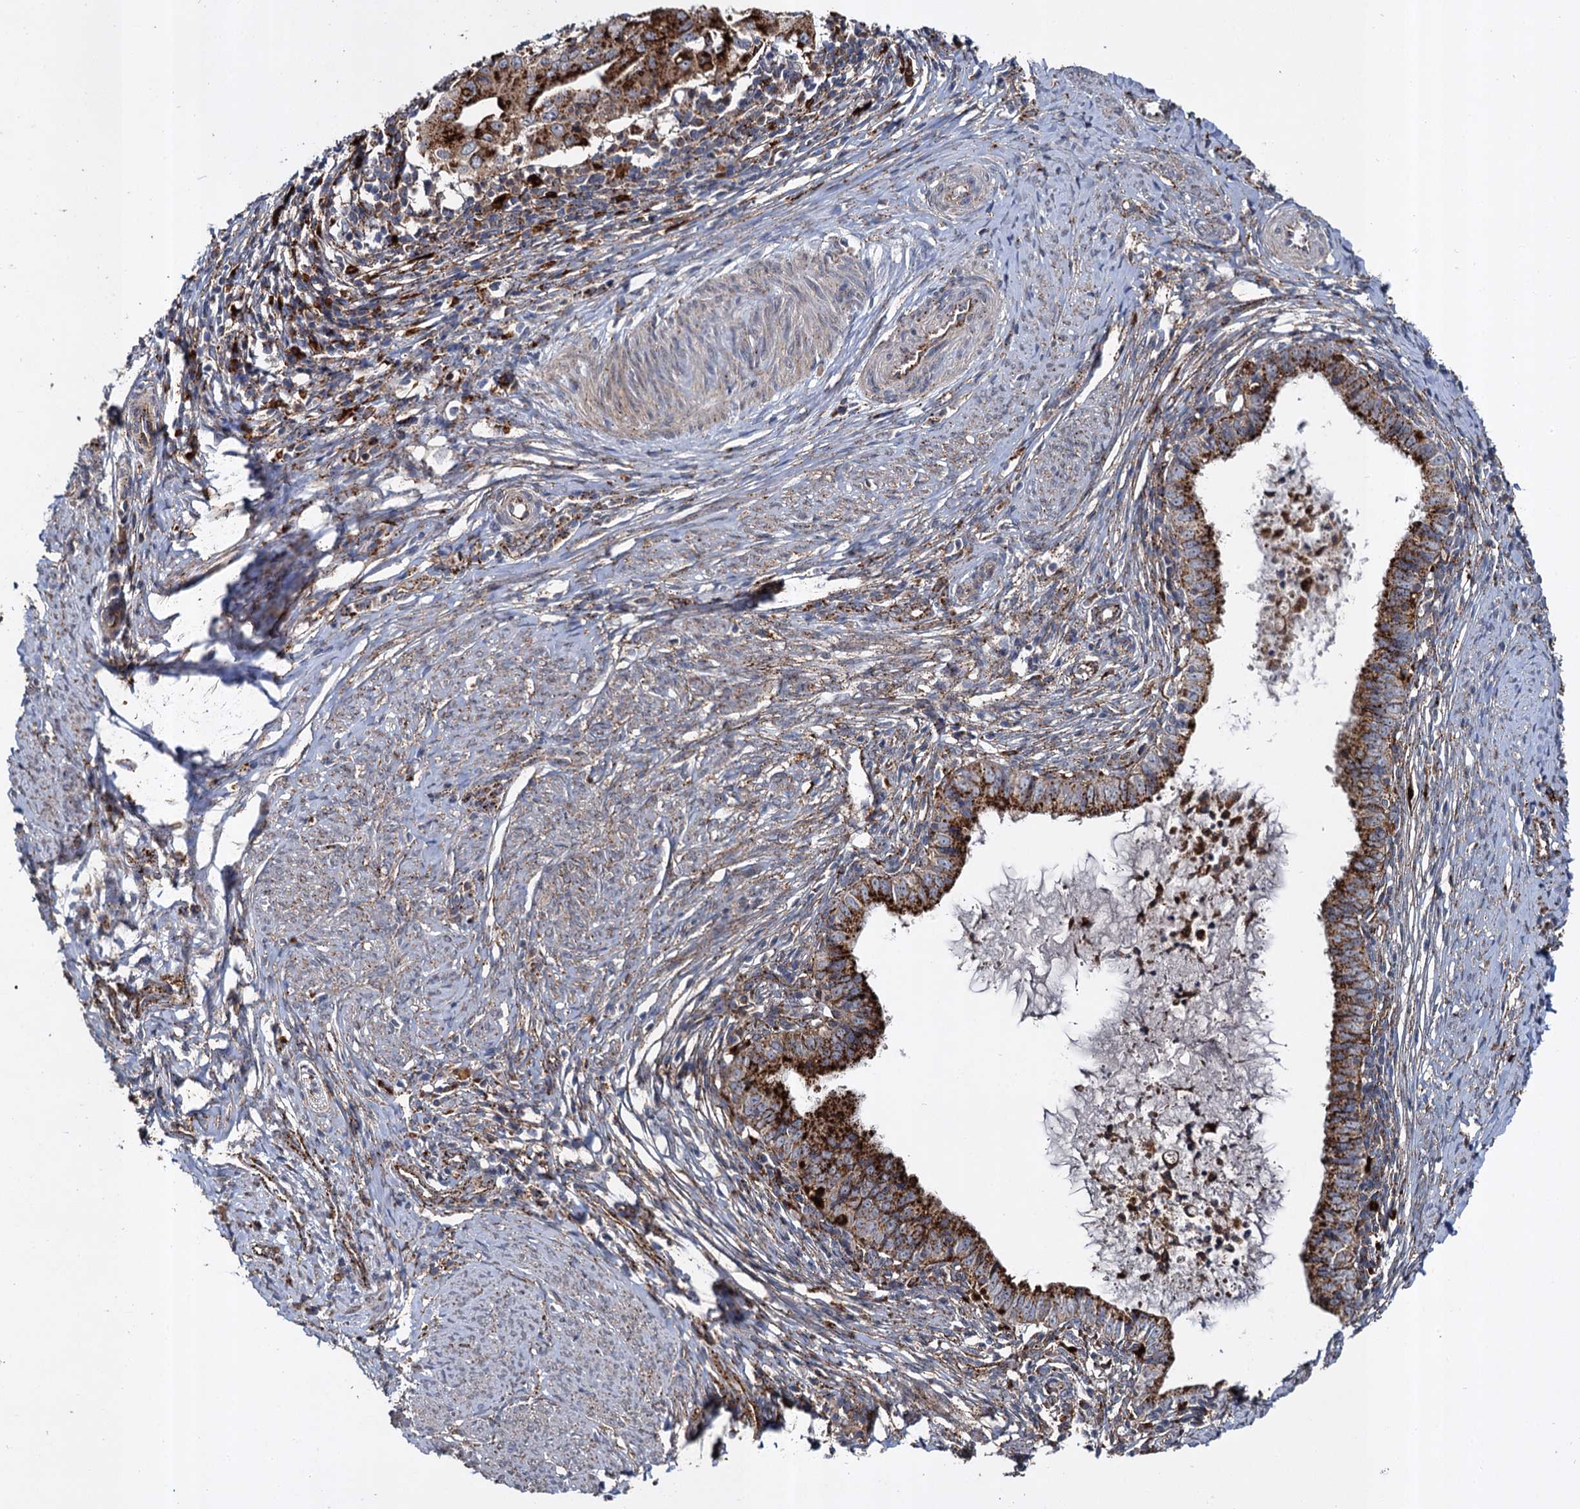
{"staining": {"intensity": "strong", "quantity": ">75%", "location": "cytoplasmic/membranous"}, "tissue": "cervical cancer", "cell_type": "Tumor cells", "image_type": "cancer", "snomed": [{"axis": "morphology", "description": "Adenocarcinoma, NOS"}, {"axis": "topography", "description": "Cervix"}], "caption": "Human cervical cancer stained with a brown dye demonstrates strong cytoplasmic/membranous positive positivity in approximately >75% of tumor cells.", "gene": "GBA1", "patient": {"sex": "female", "age": 36}}